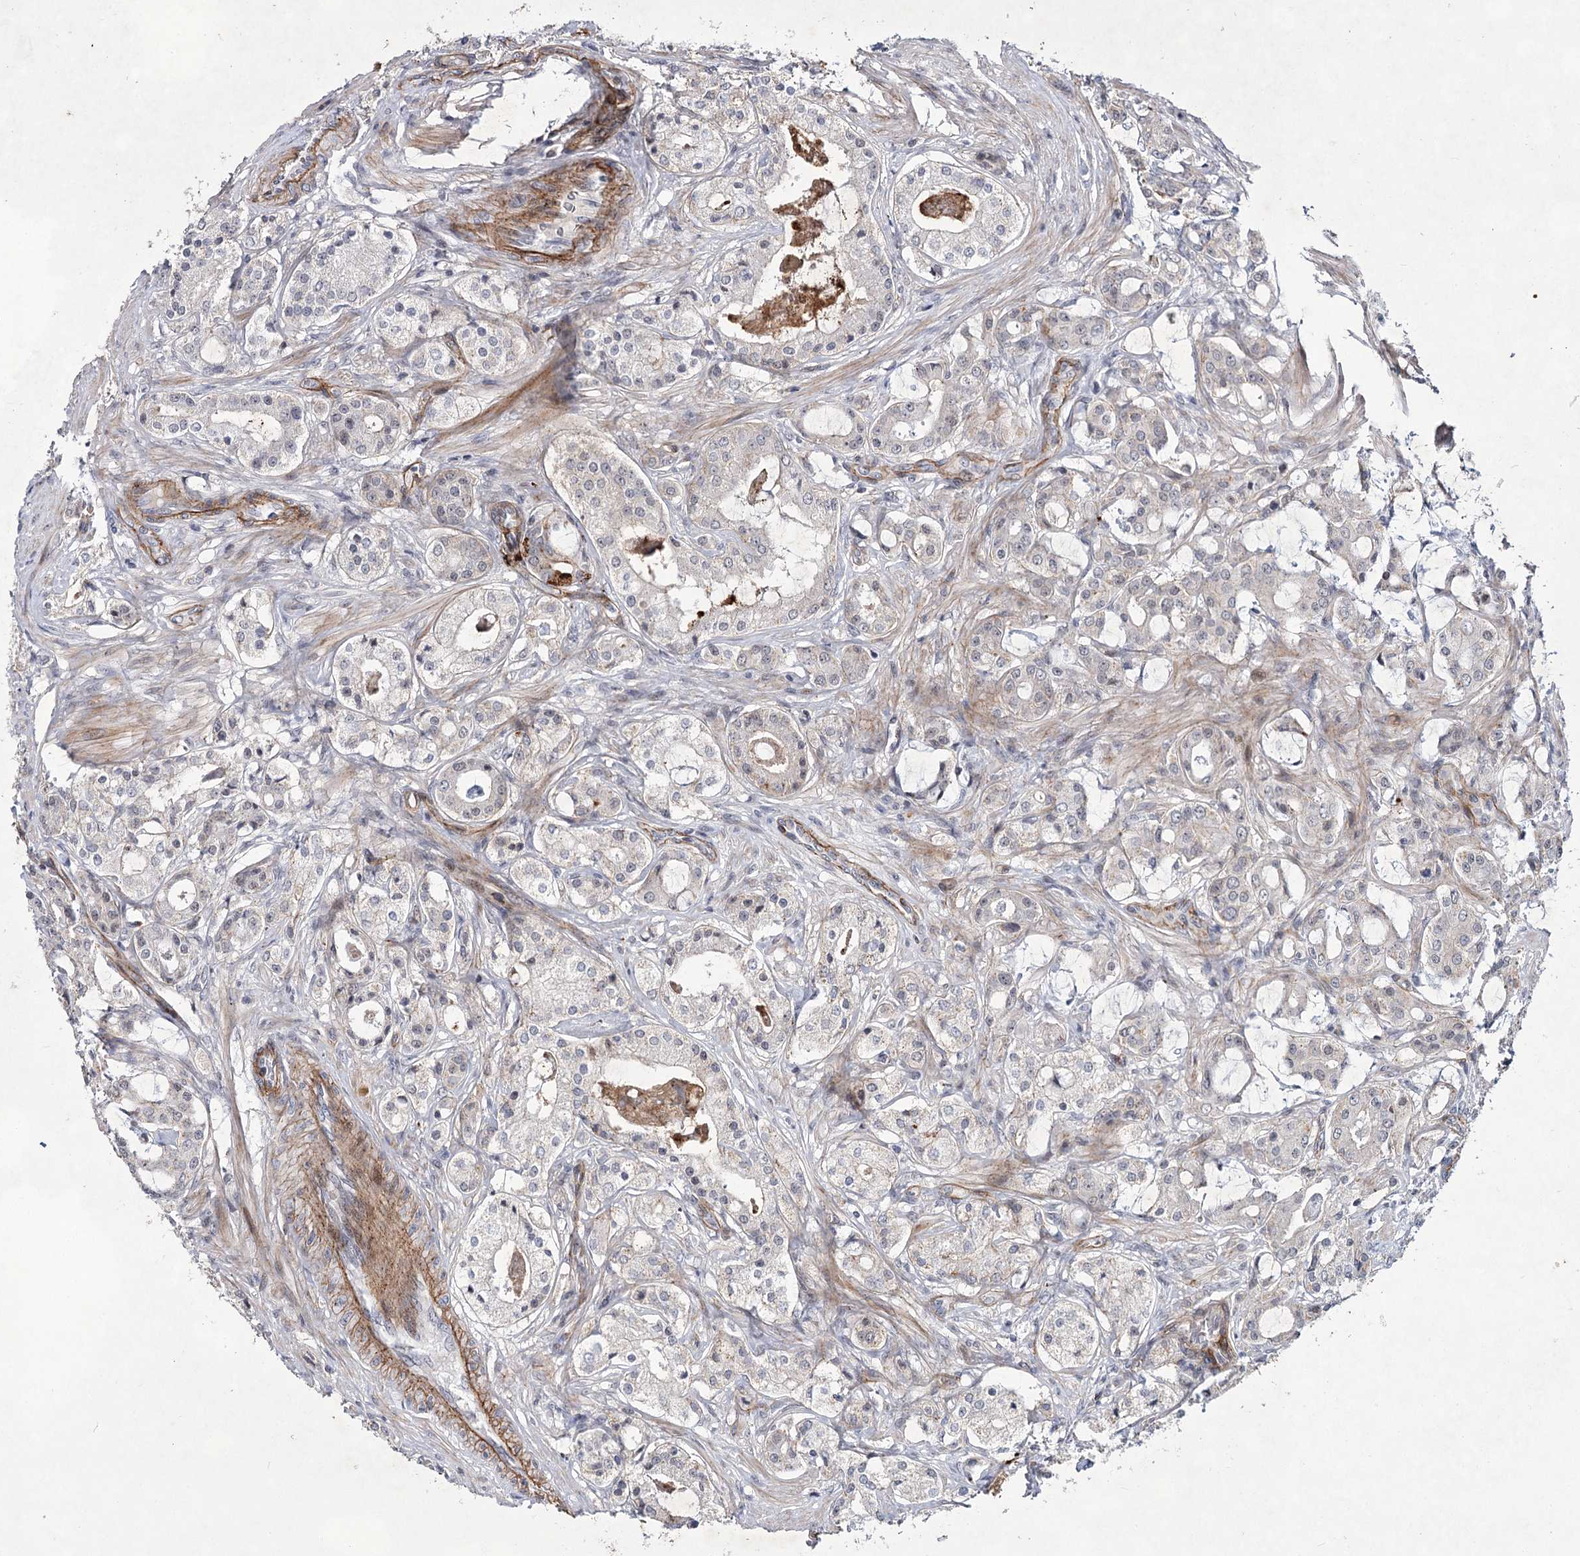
{"staining": {"intensity": "negative", "quantity": "none", "location": "none"}, "tissue": "prostate cancer", "cell_type": "Tumor cells", "image_type": "cancer", "snomed": [{"axis": "morphology", "description": "Adenocarcinoma, High grade"}, {"axis": "topography", "description": "Prostate"}], "caption": "A high-resolution photomicrograph shows immunohistochemistry staining of prostate adenocarcinoma (high-grade), which reveals no significant positivity in tumor cells.", "gene": "ATL2", "patient": {"sex": "male", "age": 63}}